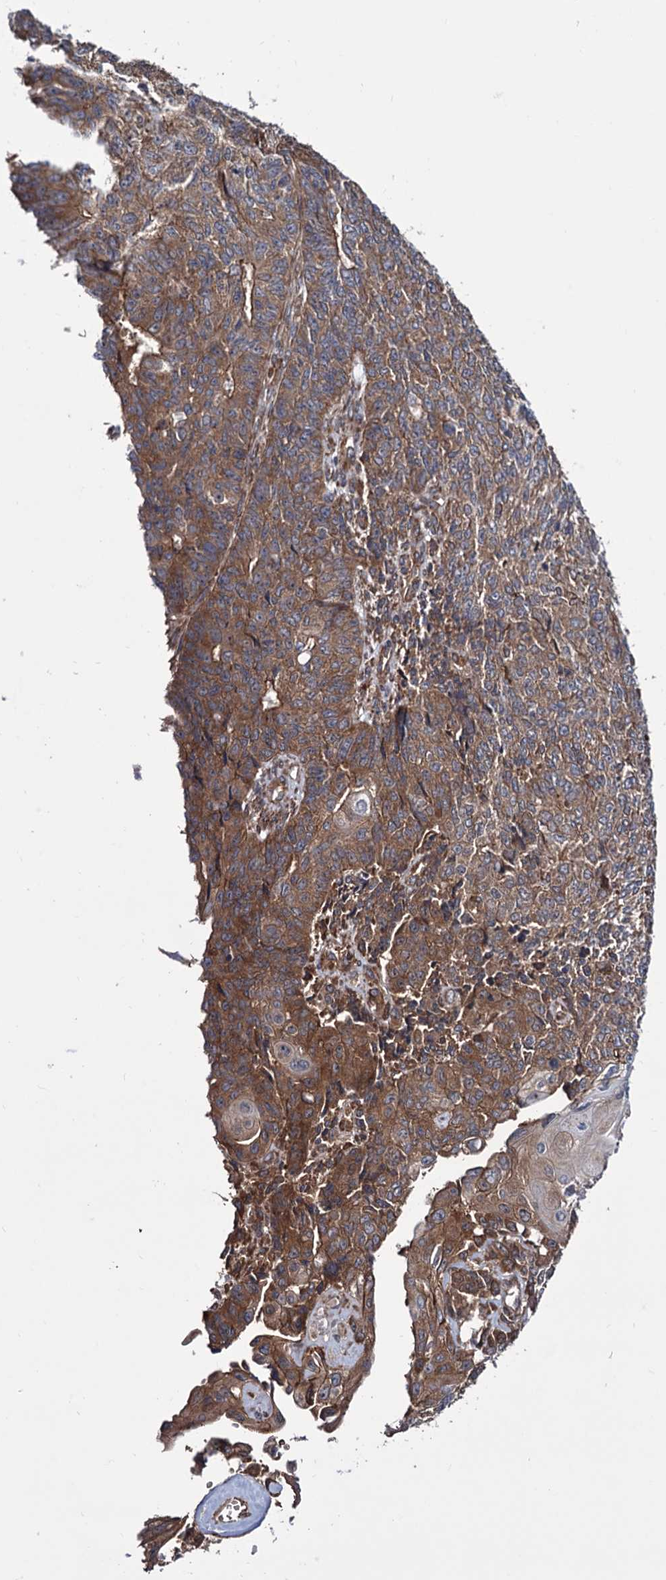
{"staining": {"intensity": "moderate", "quantity": ">75%", "location": "cytoplasmic/membranous"}, "tissue": "endometrial cancer", "cell_type": "Tumor cells", "image_type": "cancer", "snomed": [{"axis": "morphology", "description": "Adenocarcinoma, NOS"}, {"axis": "topography", "description": "Endometrium"}], "caption": "Immunohistochemical staining of human endometrial adenocarcinoma displays moderate cytoplasmic/membranous protein expression in about >75% of tumor cells. The staining was performed using DAB (3,3'-diaminobenzidine) to visualize the protein expression in brown, while the nuclei were stained in blue with hematoxylin (Magnification: 20x).", "gene": "FERMT2", "patient": {"sex": "female", "age": 32}}